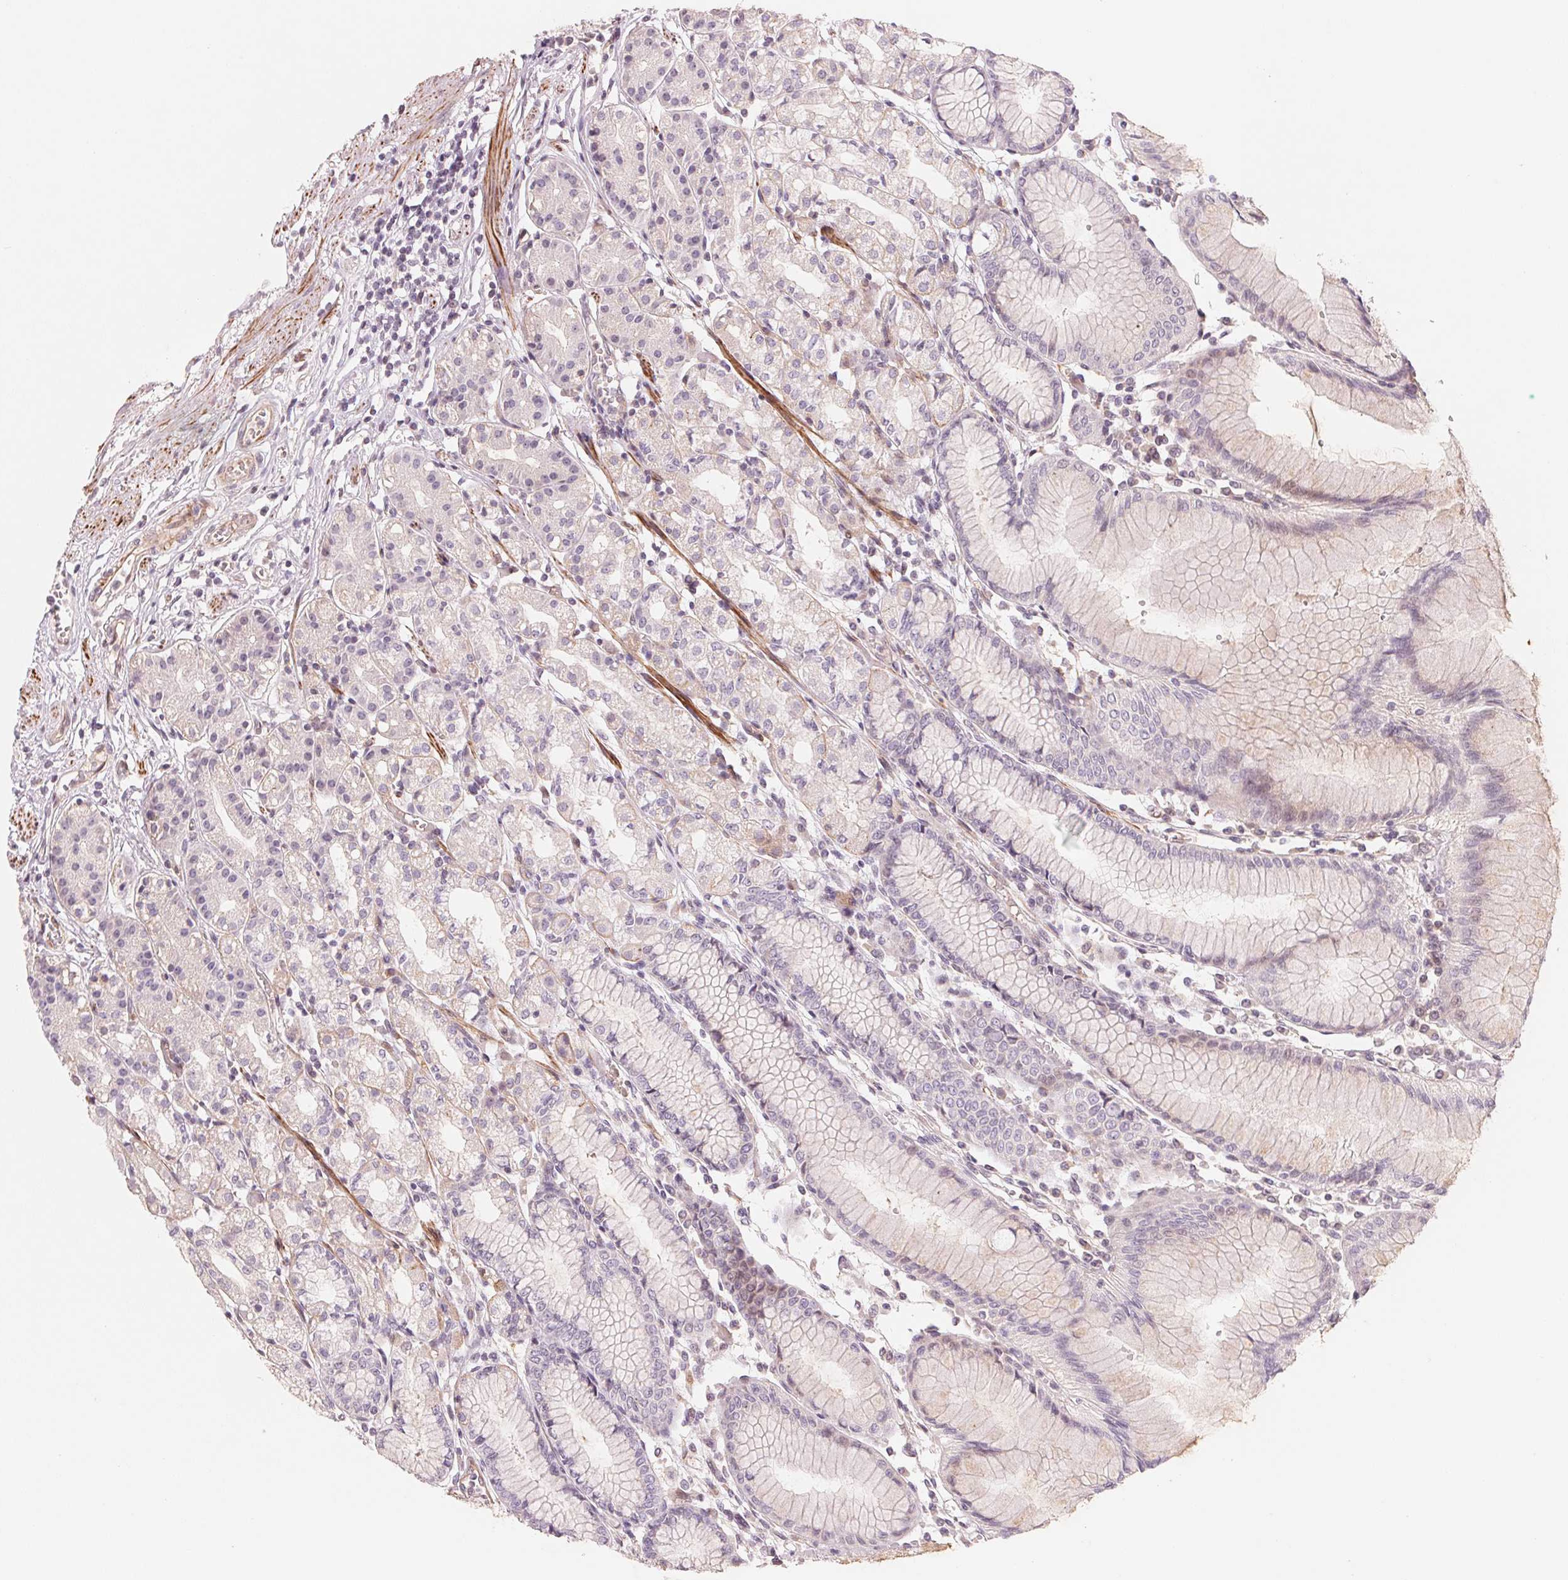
{"staining": {"intensity": "weak", "quantity": "<25%", "location": "cytoplasmic/membranous"}, "tissue": "stomach", "cell_type": "Glandular cells", "image_type": "normal", "snomed": [{"axis": "morphology", "description": "Normal tissue, NOS"}, {"axis": "topography", "description": "Skeletal muscle"}, {"axis": "topography", "description": "Stomach"}], "caption": "Immunohistochemical staining of benign stomach demonstrates no significant positivity in glandular cells. (DAB immunohistochemistry visualized using brightfield microscopy, high magnification).", "gene": "SLC17A4", "patient": {"sex": "female", "age": 57}}